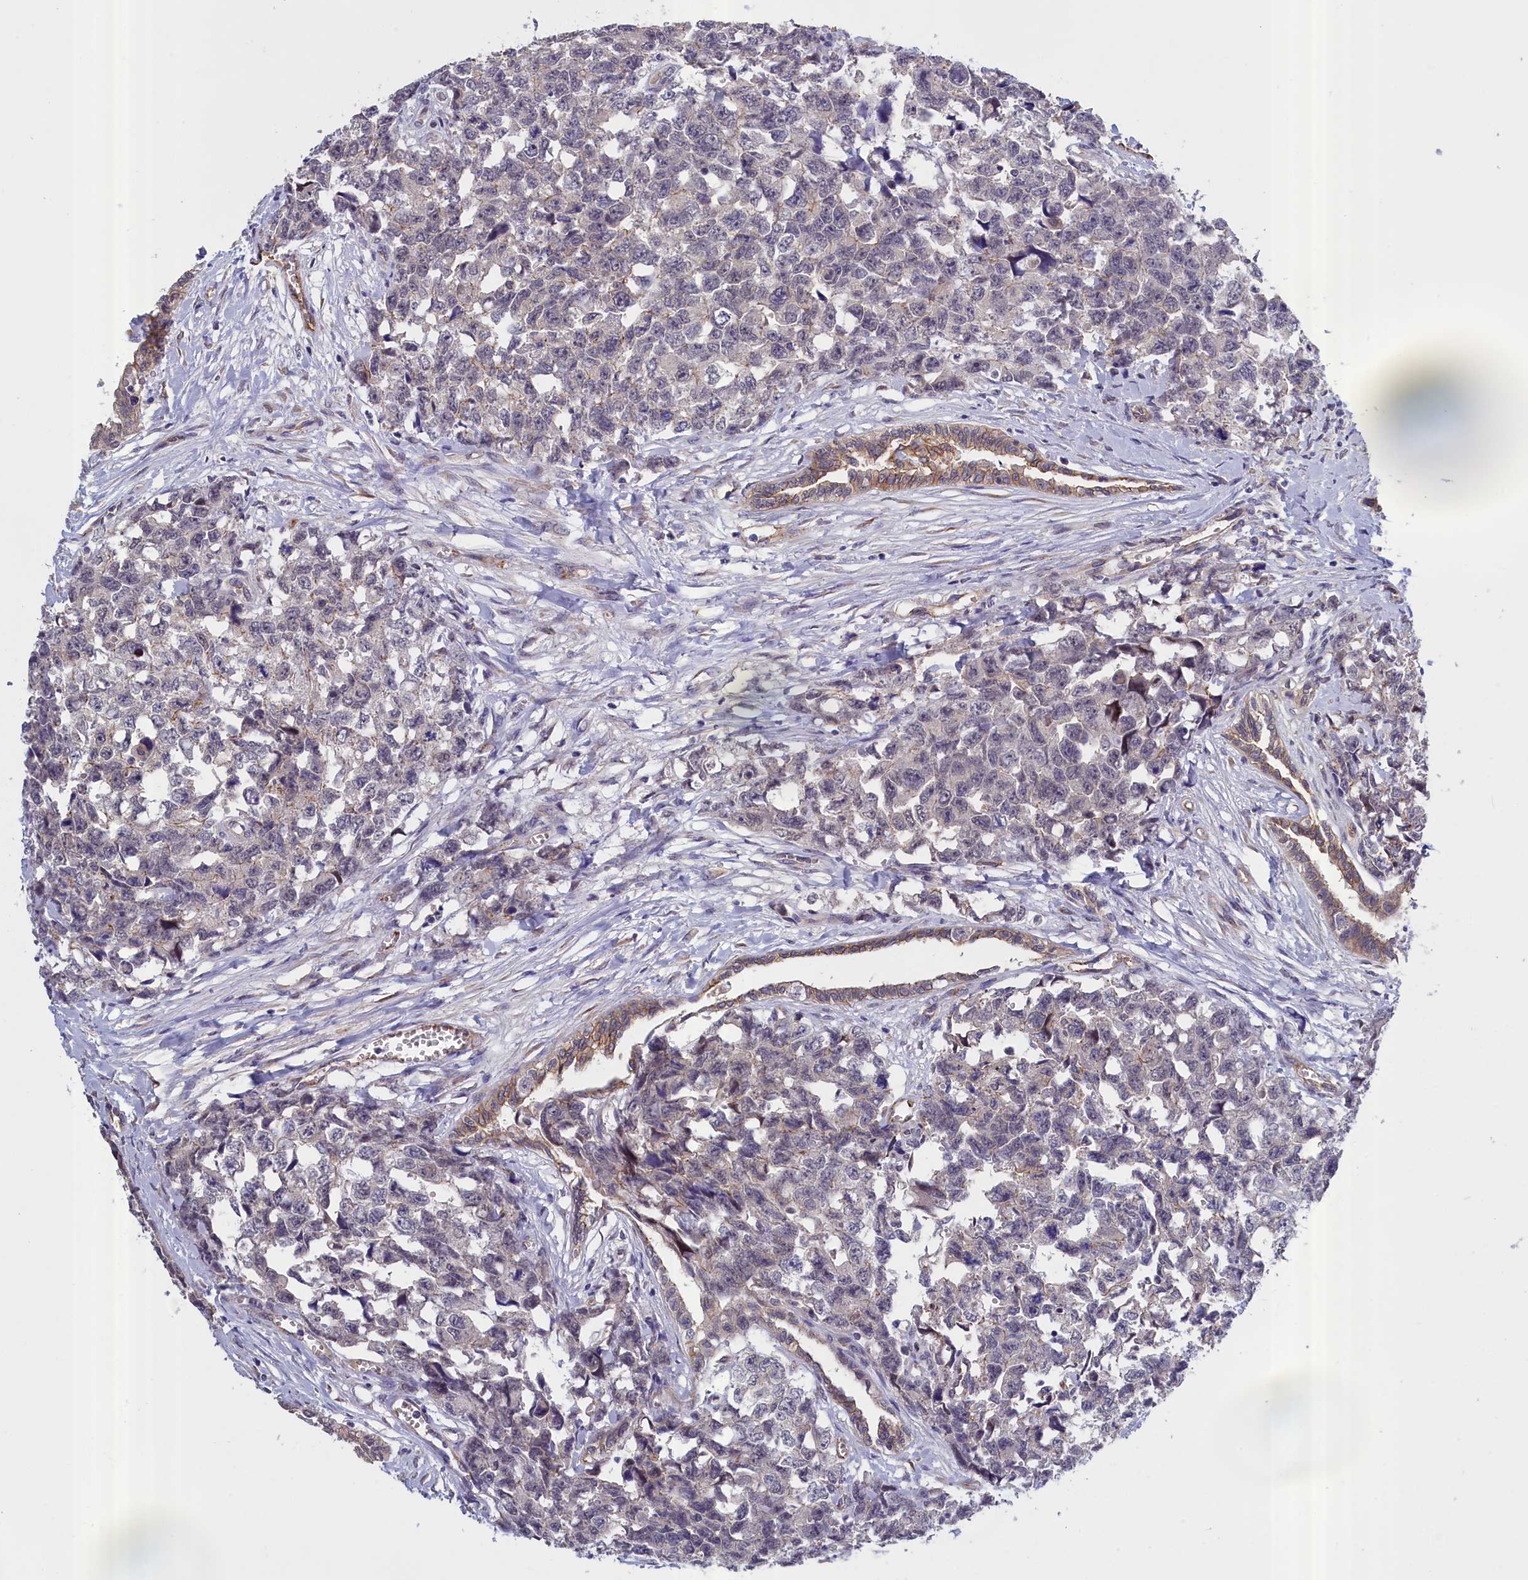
{"staining": {"intensity": "negative", "quantity": "none", "location": "none"}, "tissue": "testis cancer", "cell_type": "Tumor cells", "image_type": "cancer", "snomed": [{"axis": "morphology", "description": "Carcinoma, Embryonal, NOS"}, {"axis": "topography", "description": "Testis"}], "caption": "IHC micrograph of neoplastic tissue: embryonal carcinoma (testis) stained with DAB displays no significant protein staining in tumor cells.", "gene": "COL19A1", "patient": {"sex": "male", "age": 31}}